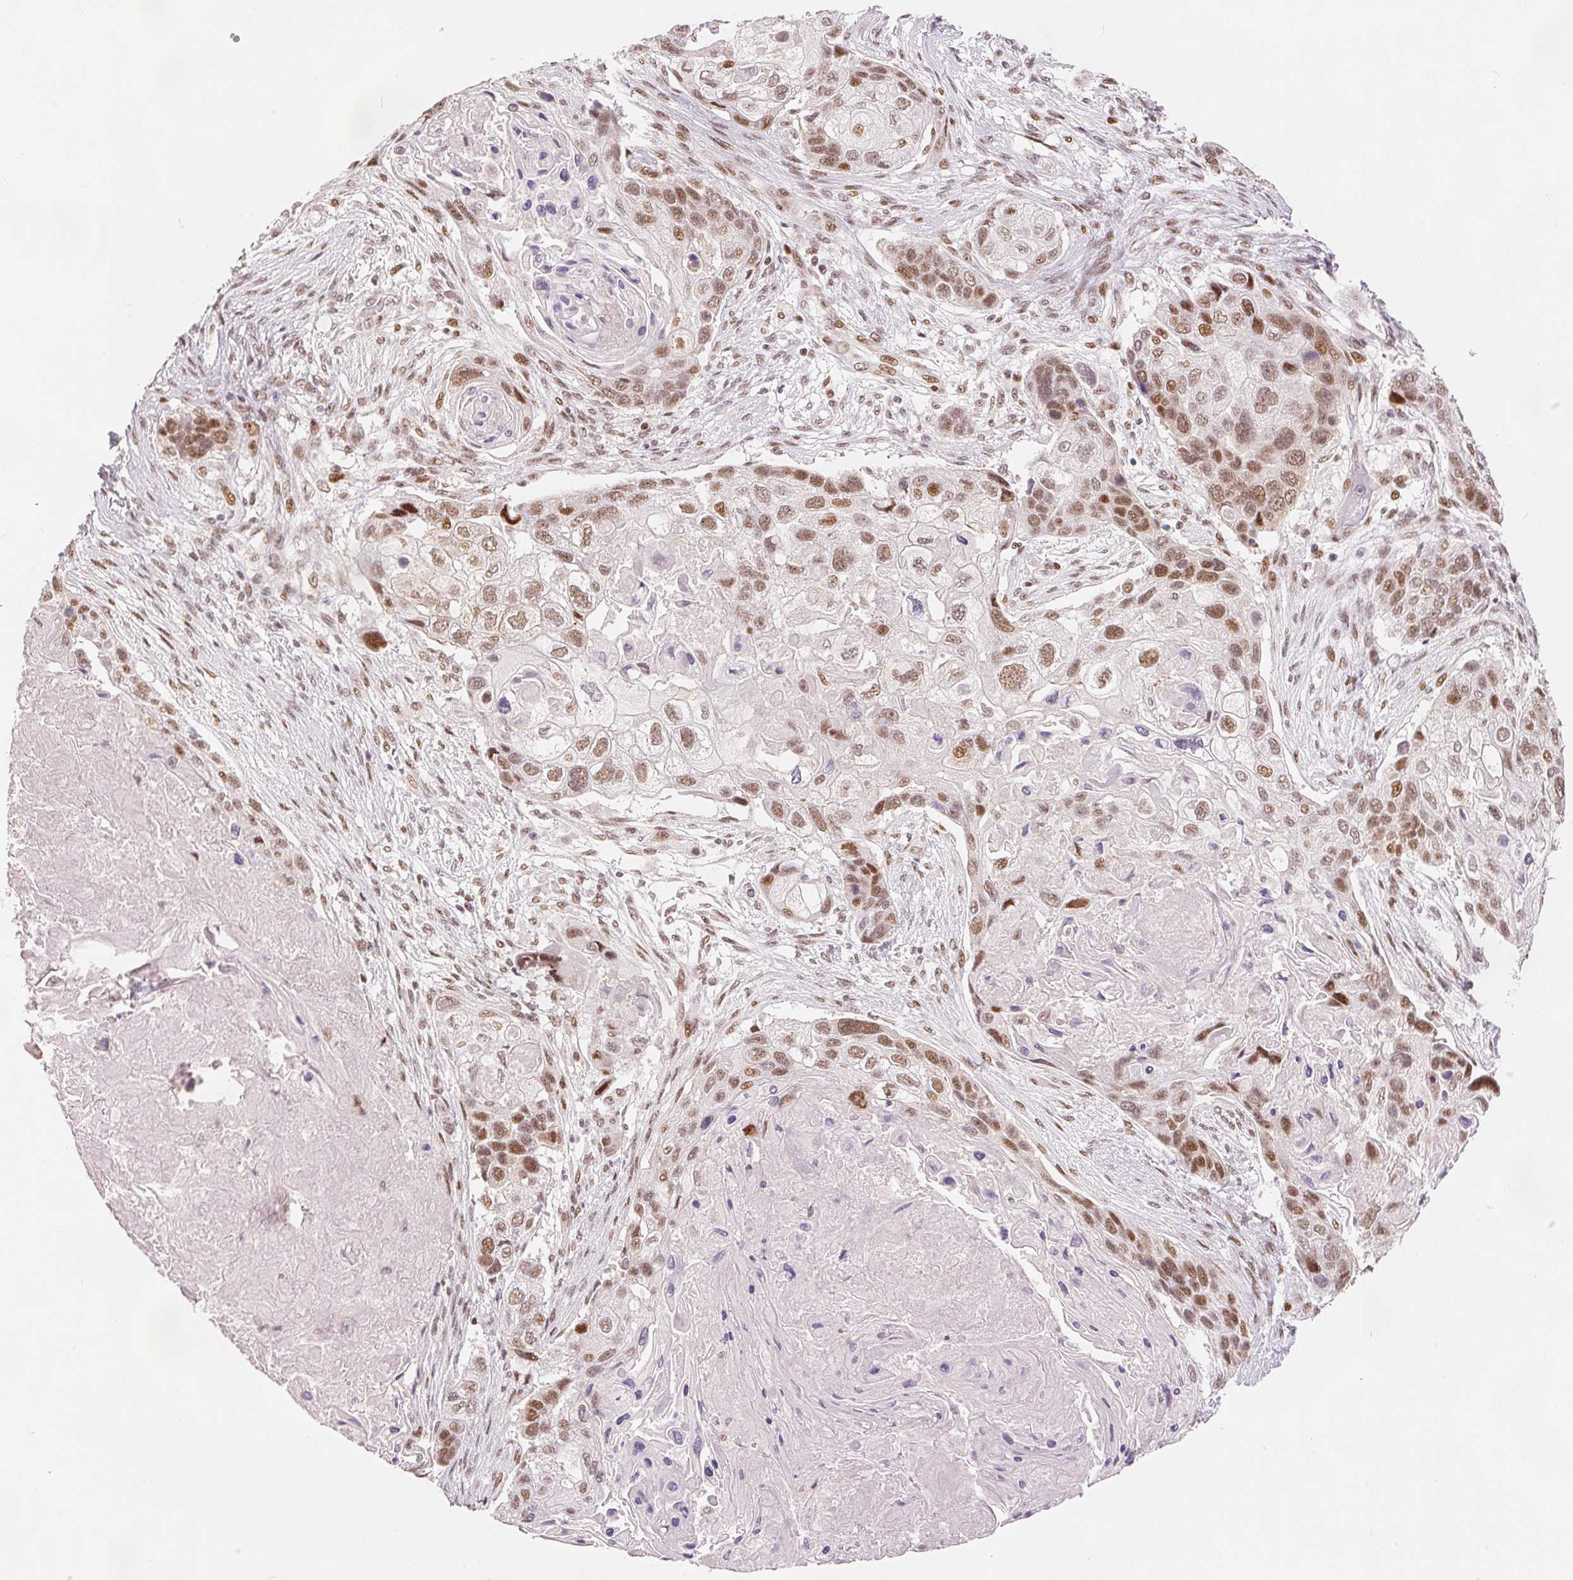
{"staining": {"intensity": "moderate", "quantity": ">75%", "location": "nuclear"}, "tissue": "lung cancer", "cell_type": "Tumor cells", "image_type": "cancer", "snomed": [{"axis": "morphology", "description": "Squamous cell carcinoma, NOS"}, {"axis": "topography", "description": "Lung"}], "caption": "DAB immunohistochemical staining of human lung squamous cell carcinoma shows moderate nuclear protein positivity in about >75% of tumor cells.", "gene": "ZNF703", "patient": {"sex": "male", "age": 69}}